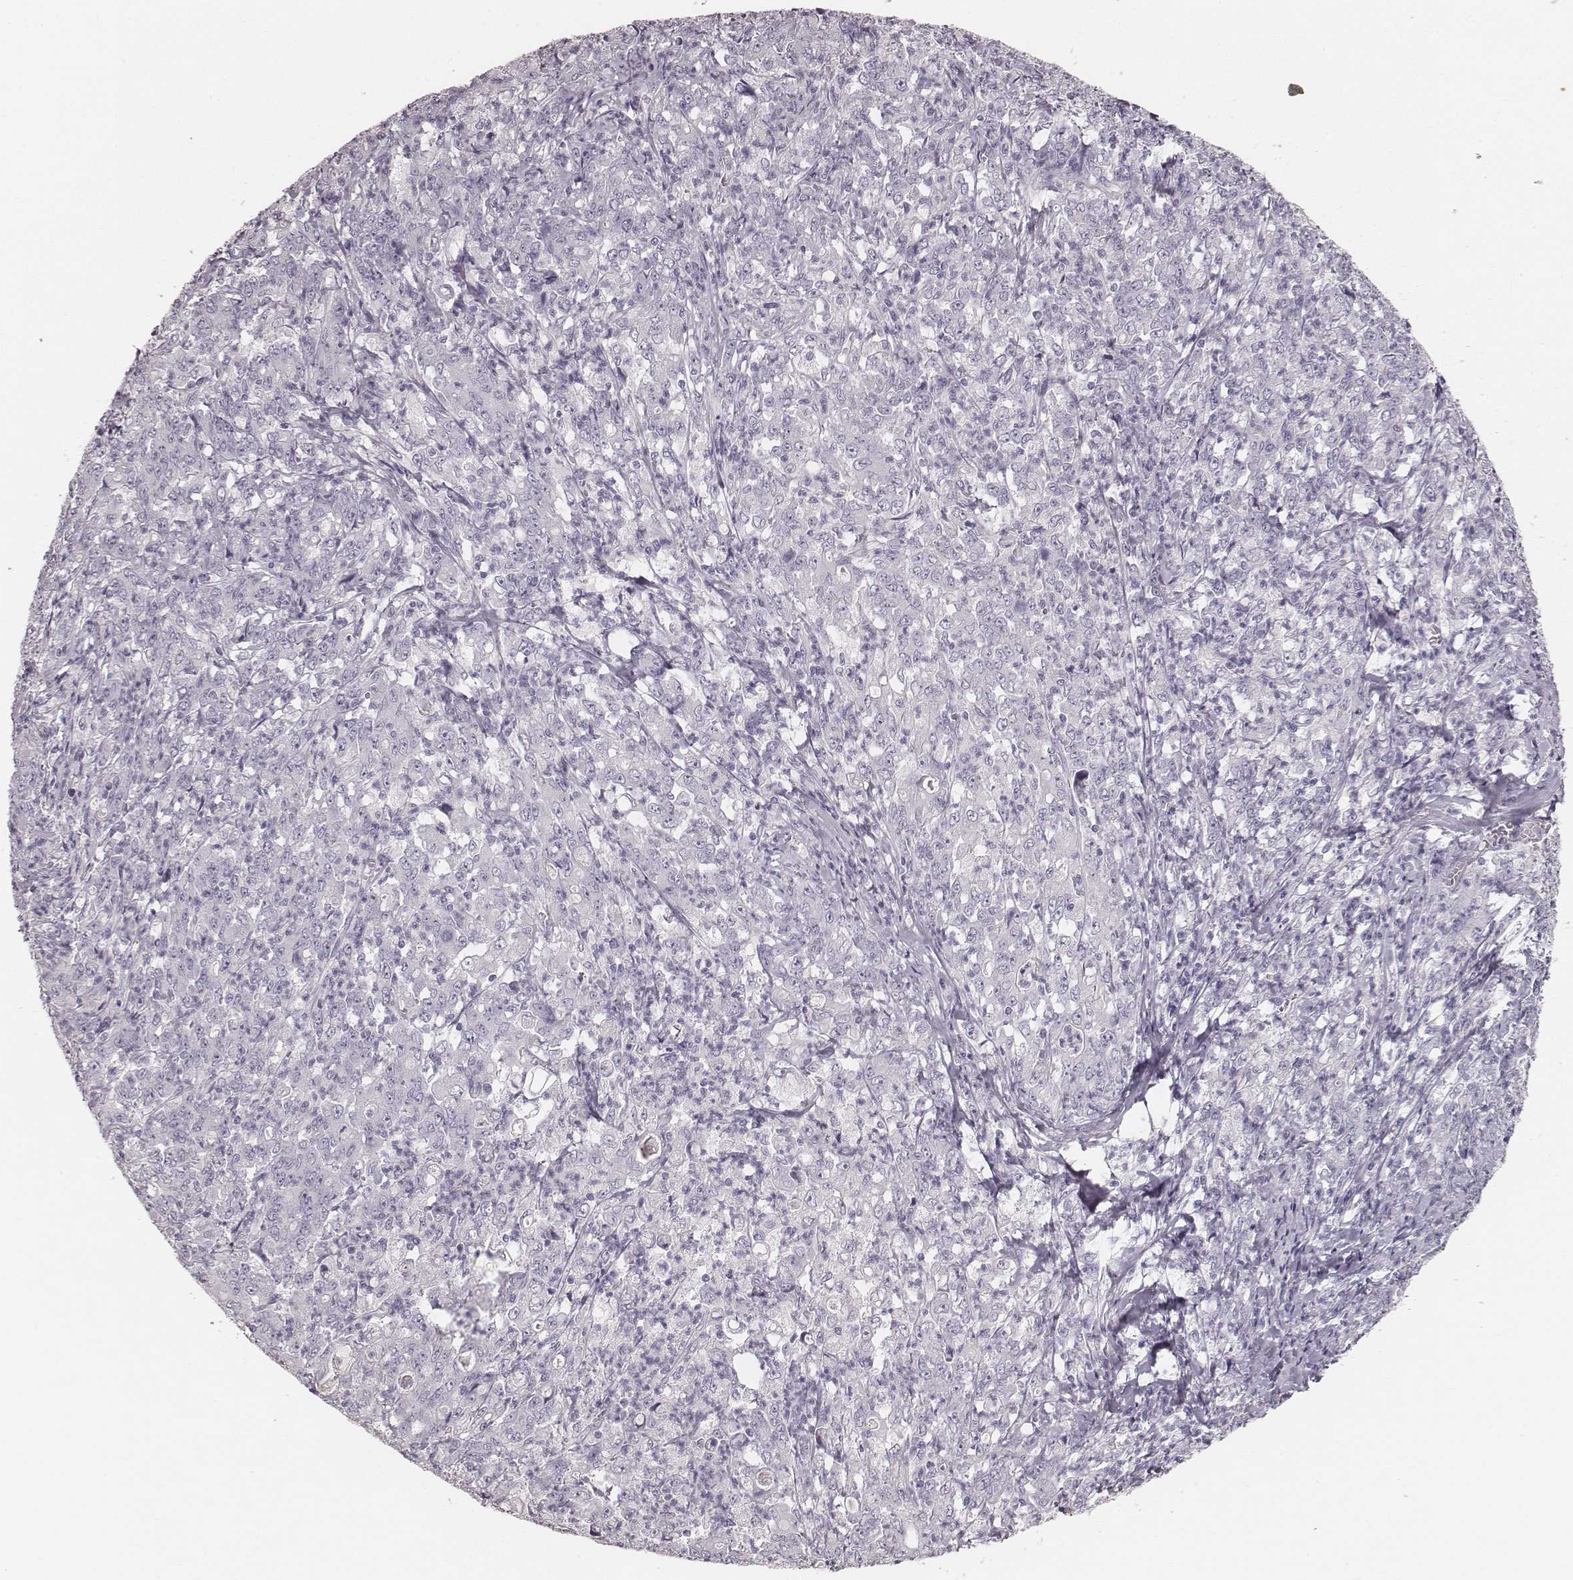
{"staining": {"intensity": "negative", "quantity": "none", "location": "none"}, "tissue": "stomach cancer", "cell_type": "Tumor cells", "image_type": "cancer", "snomed": [{"axis": "morphology", "description": "Adenocarcinoma, NOS"}, {"axis": "topography", "description": "Stomach, lower"}], "caption": "Stomach cancer was stained to show a protein in brown. There is no significant positivity in tumor cells.", "gene": "KRT34", "patient": {"sex": "female", "age": 71}}